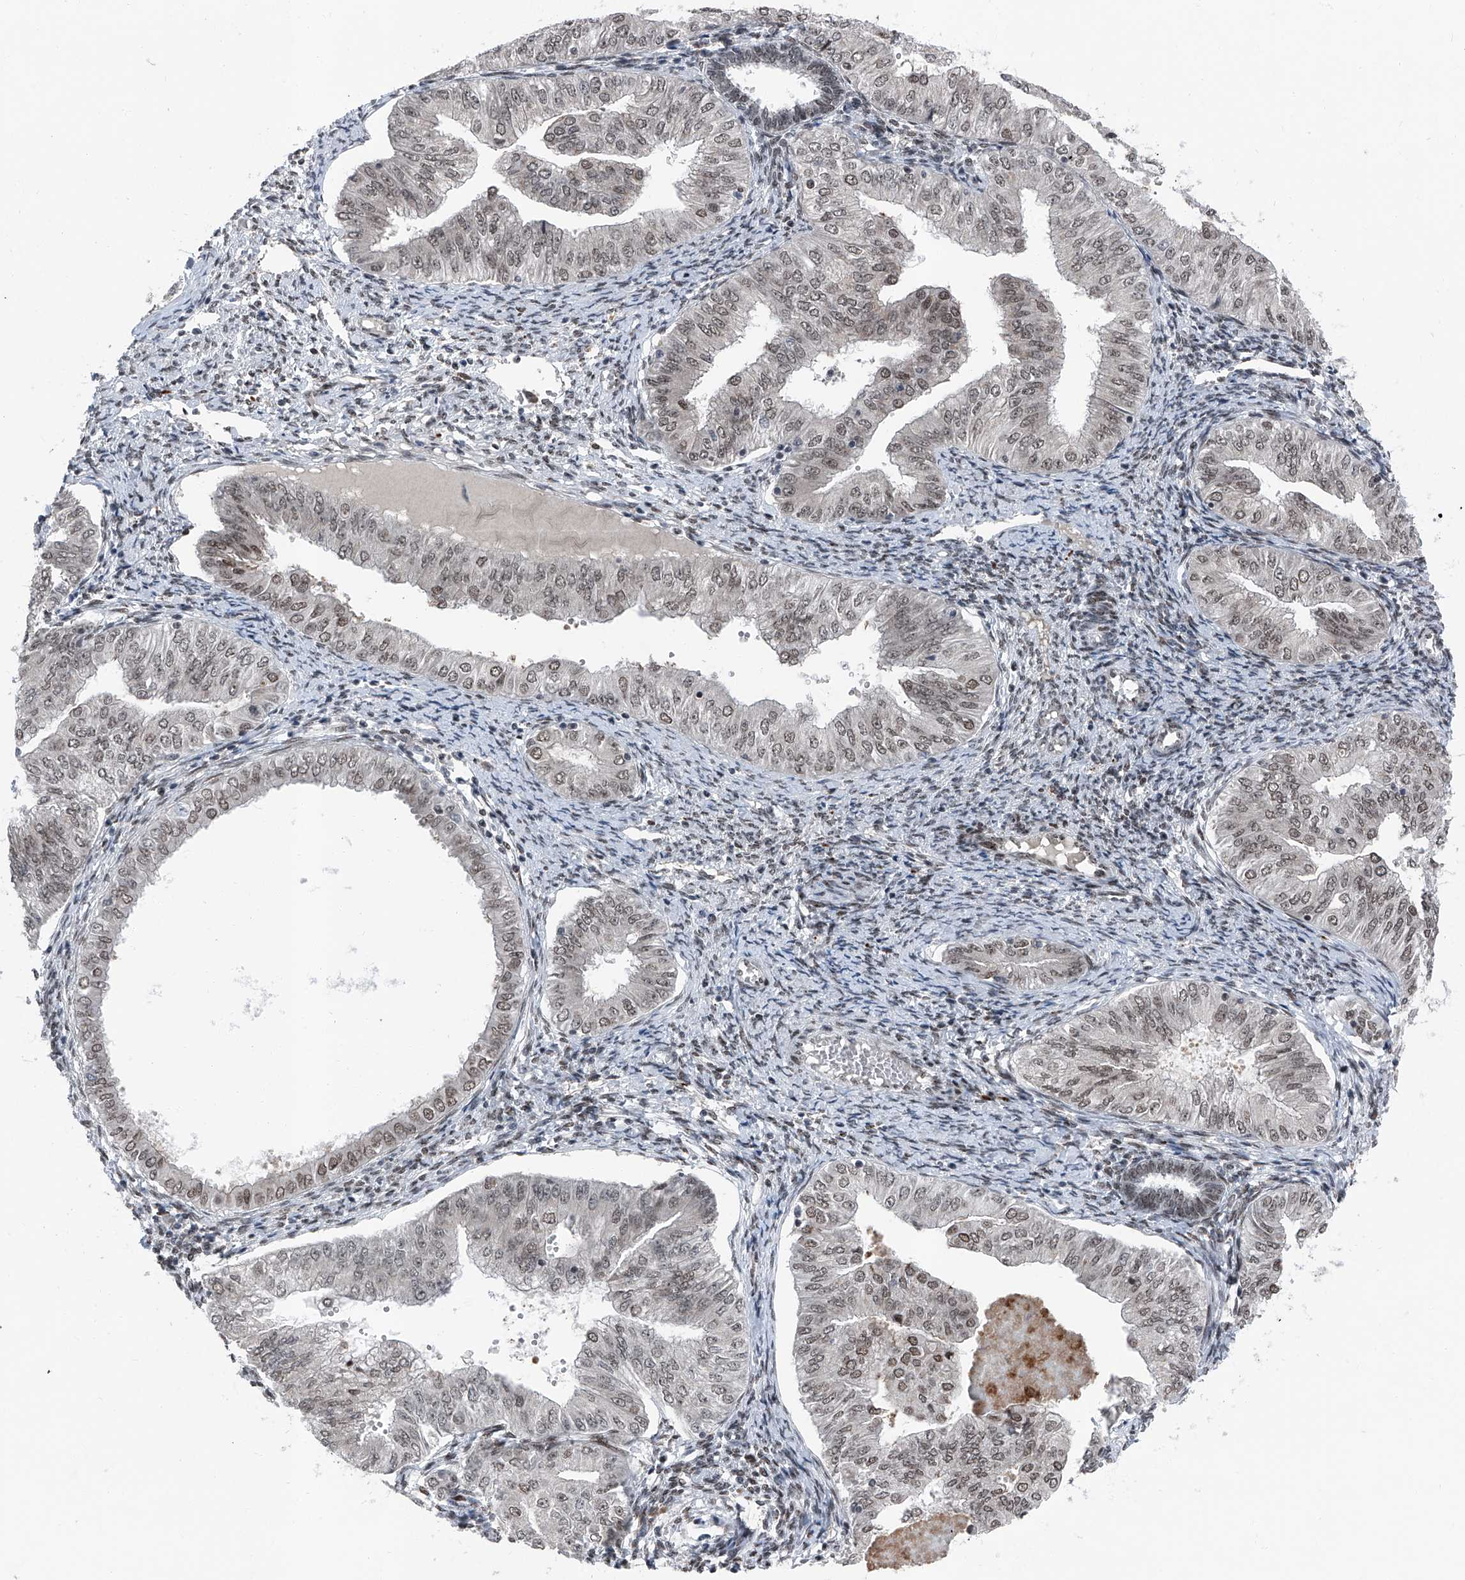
{"staining": {"intensity": "weak", "quantity": "25%-75%", "location": "nuclear"}, "tissue": "endometrial cancer", "cell_type": "Tumor cells", "image_type": "cancer", "snomed": [{"axis": "morphology", "description": "Normal tissue, NOS"}, {"axis": "morphology", "description": "Adenocarcinoma, NOS"}, {"axis": "topography", "description": "Endometrium"}], "caption": "The micrograph reveals immunohistochemical staining of endometrial adenocarcinoma. There is weak nuclear positivity is identified in about 25%-75% of tumor cells.", "gene": "BMI1", "patient": {"sex": "female", "age": 53}}